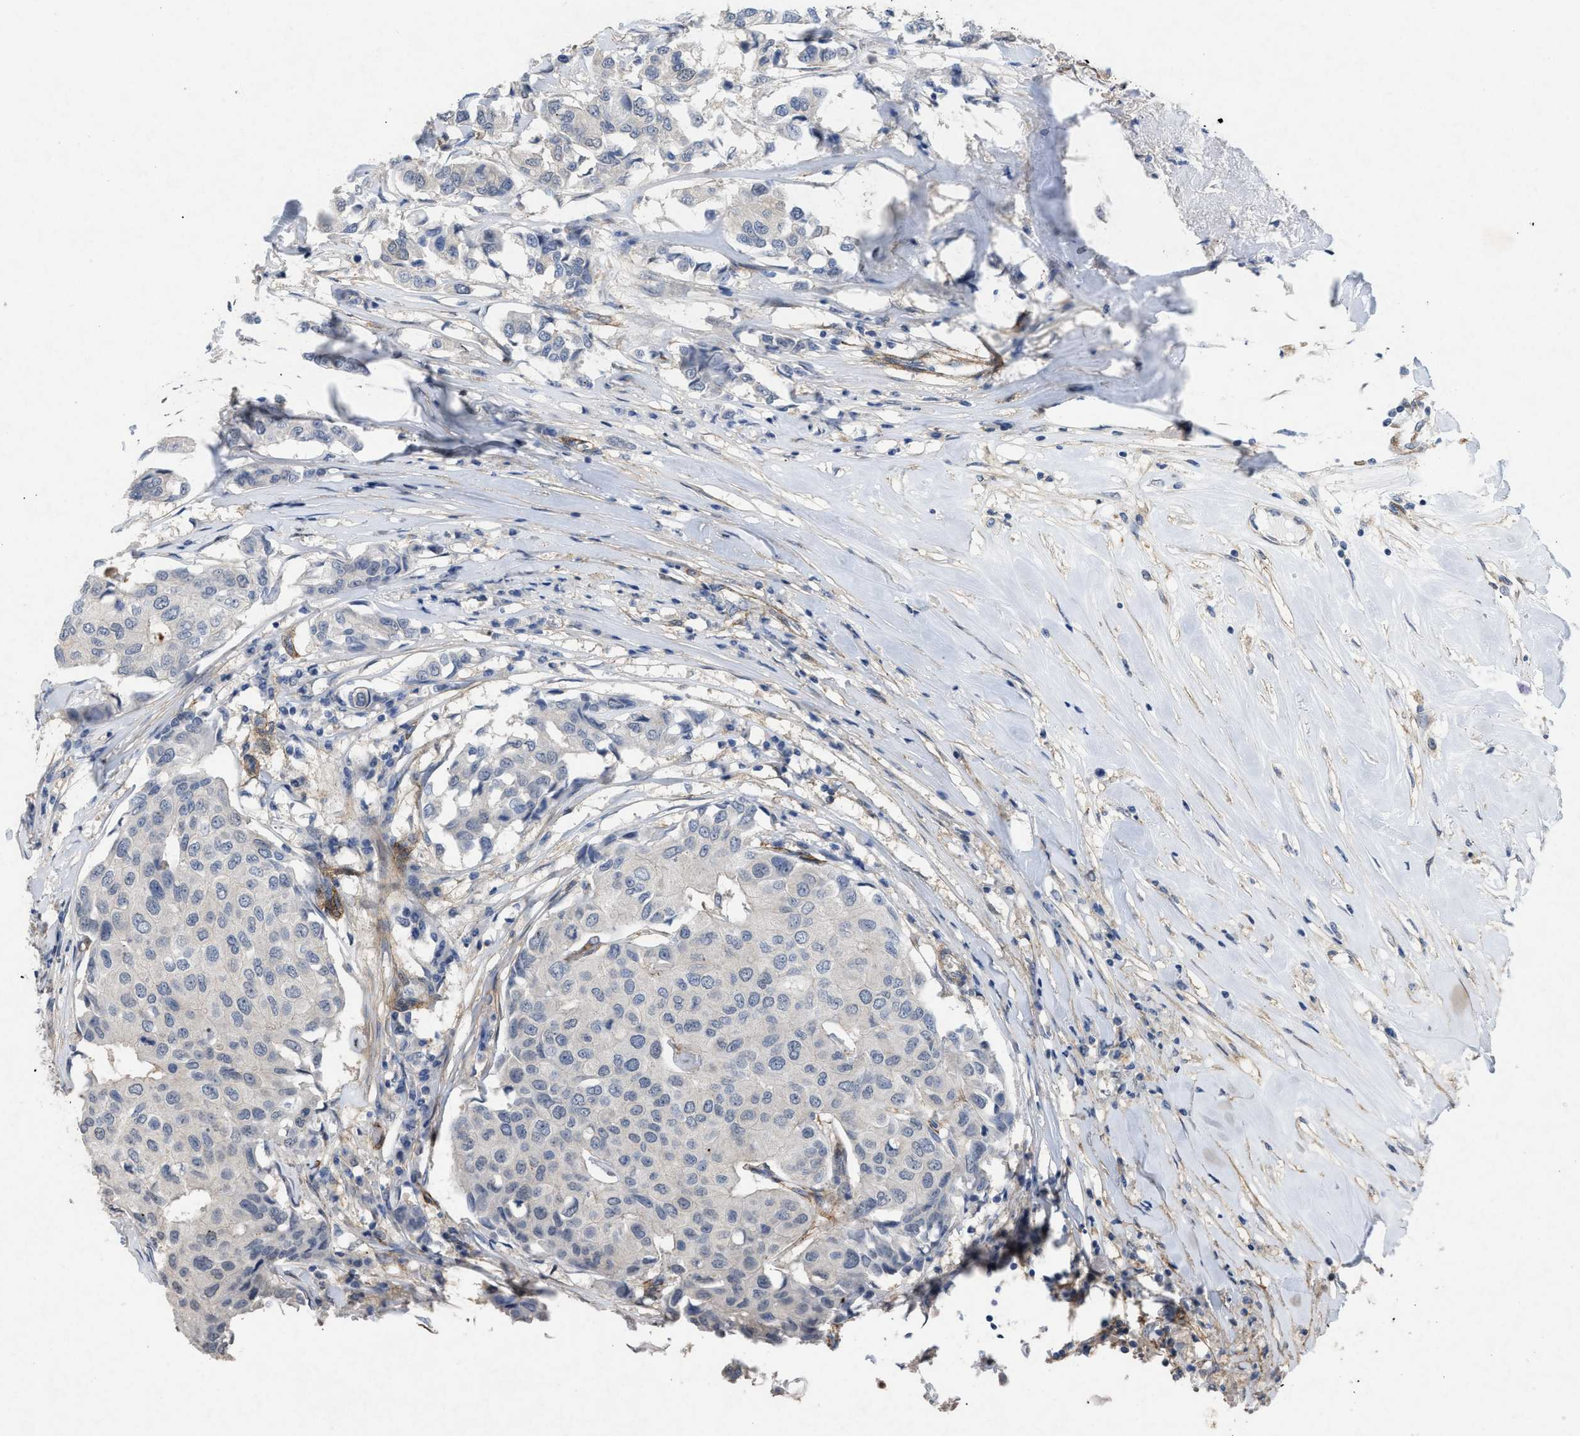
{"staining": {"intensity": "negative", "quantity": "none", "location": "none"}, "tissue": "breast cancer", "cell_type": "Tumor cells", "image_type": "cancer", "snomed": [{"axis": "morphology", "description": "Duct carcinoma"}, {"axis": "topography", "description": "Breast"}], "caption": "A photomicrograph of human breast cancer (intraductal carcinoma) is negative for staining in tumor cells.", "gene": "PDGFRA", "patient": {"sex": "female", "age": 80}}